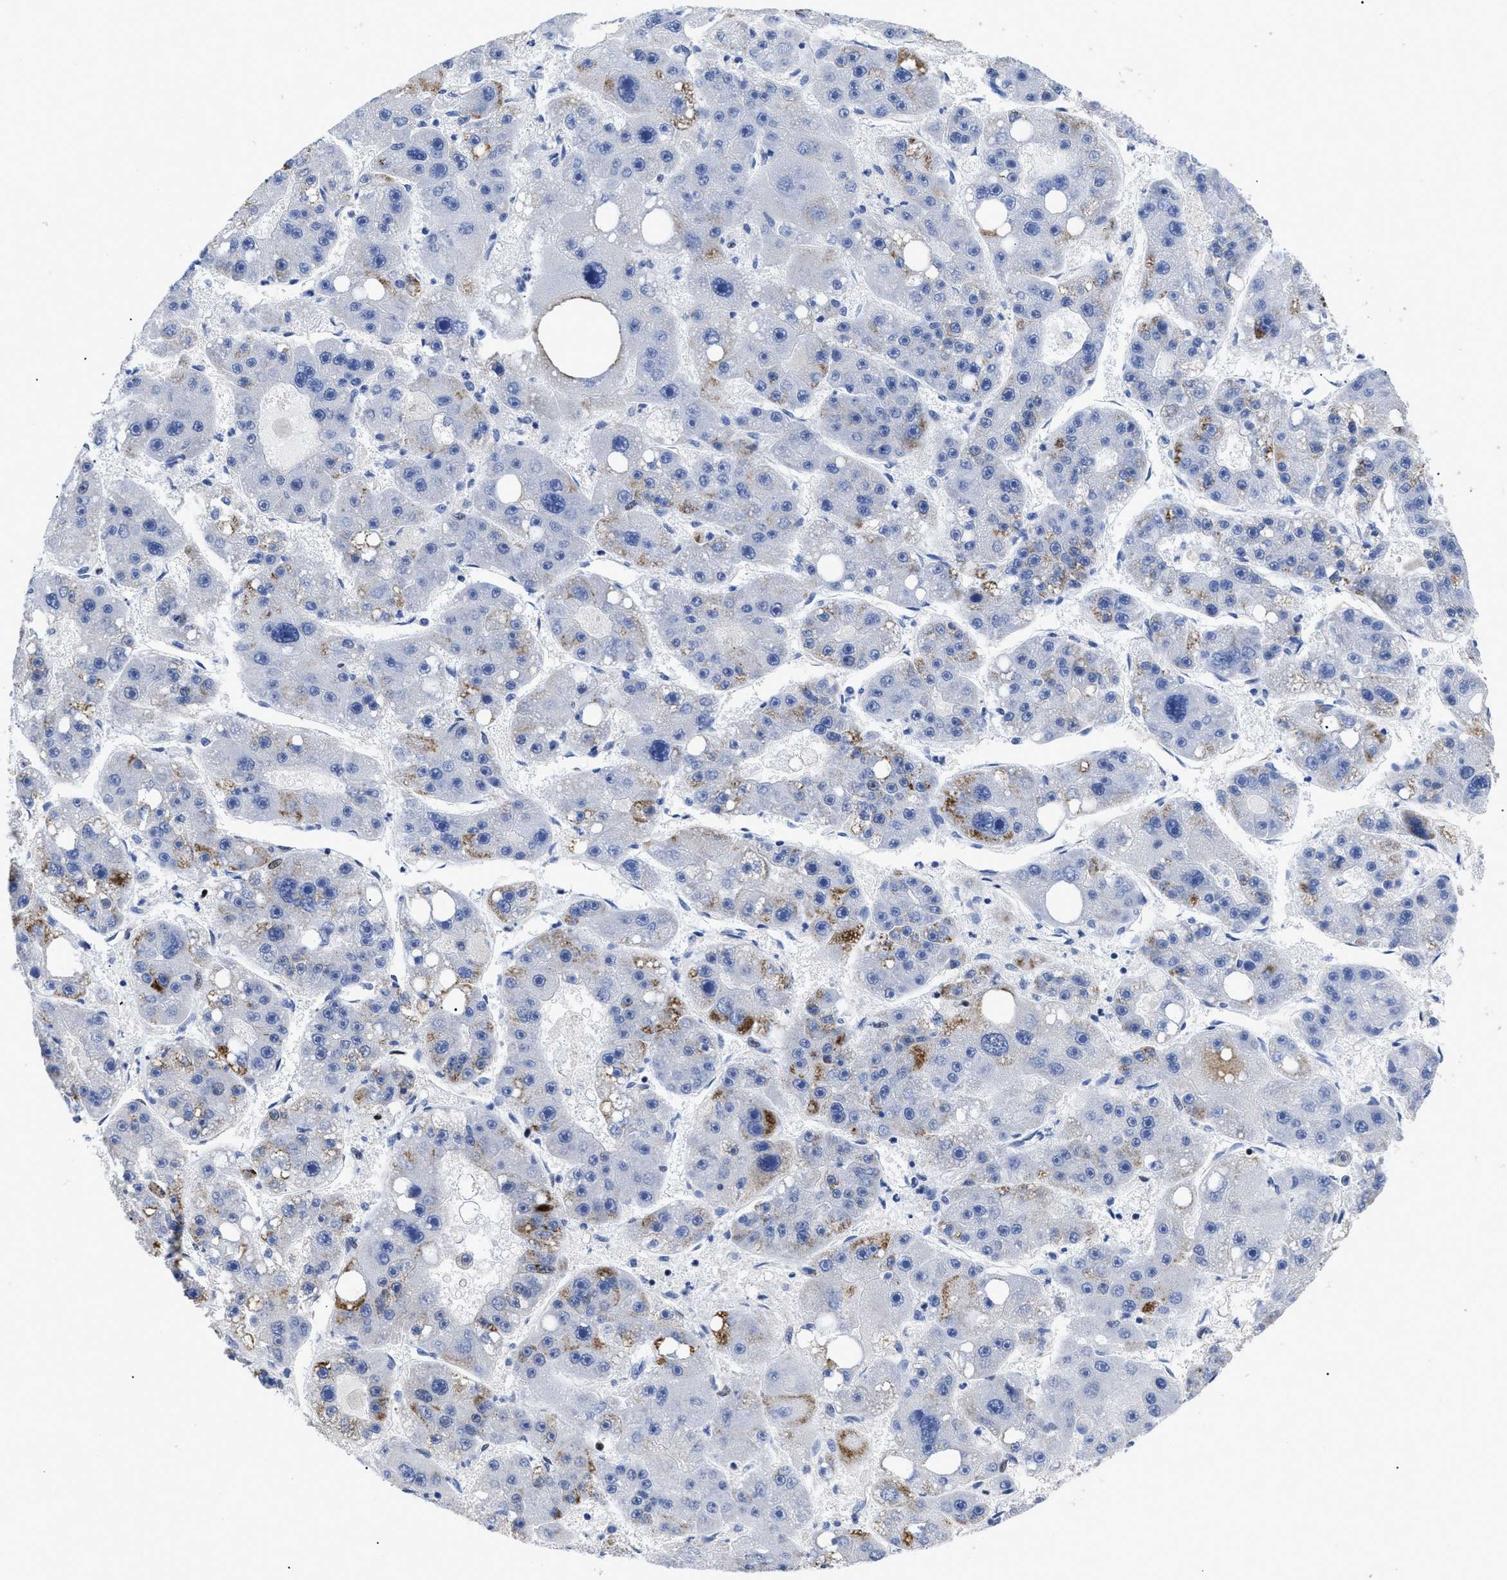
{"staining": {"intensity": "moderate", "quantity": "<25%", "location": "cytoplasmic/membranous"}, "tissue": "liver cancer", "cell_type": "Tumor cells", "image_type": "cancer", "snomed": [{"axis": "morphology", "description": "Carcinoma, Hepatocellular, NOS"}, {"axis": "topography", "description": "Liver"}], "caption": "A brown stain labels moderate cytoplasmic/membranous staining of a protein in human liver cancer tumor cells.", "gene": "CALHM3", "patient": {"sex": "female", "age": 61}}